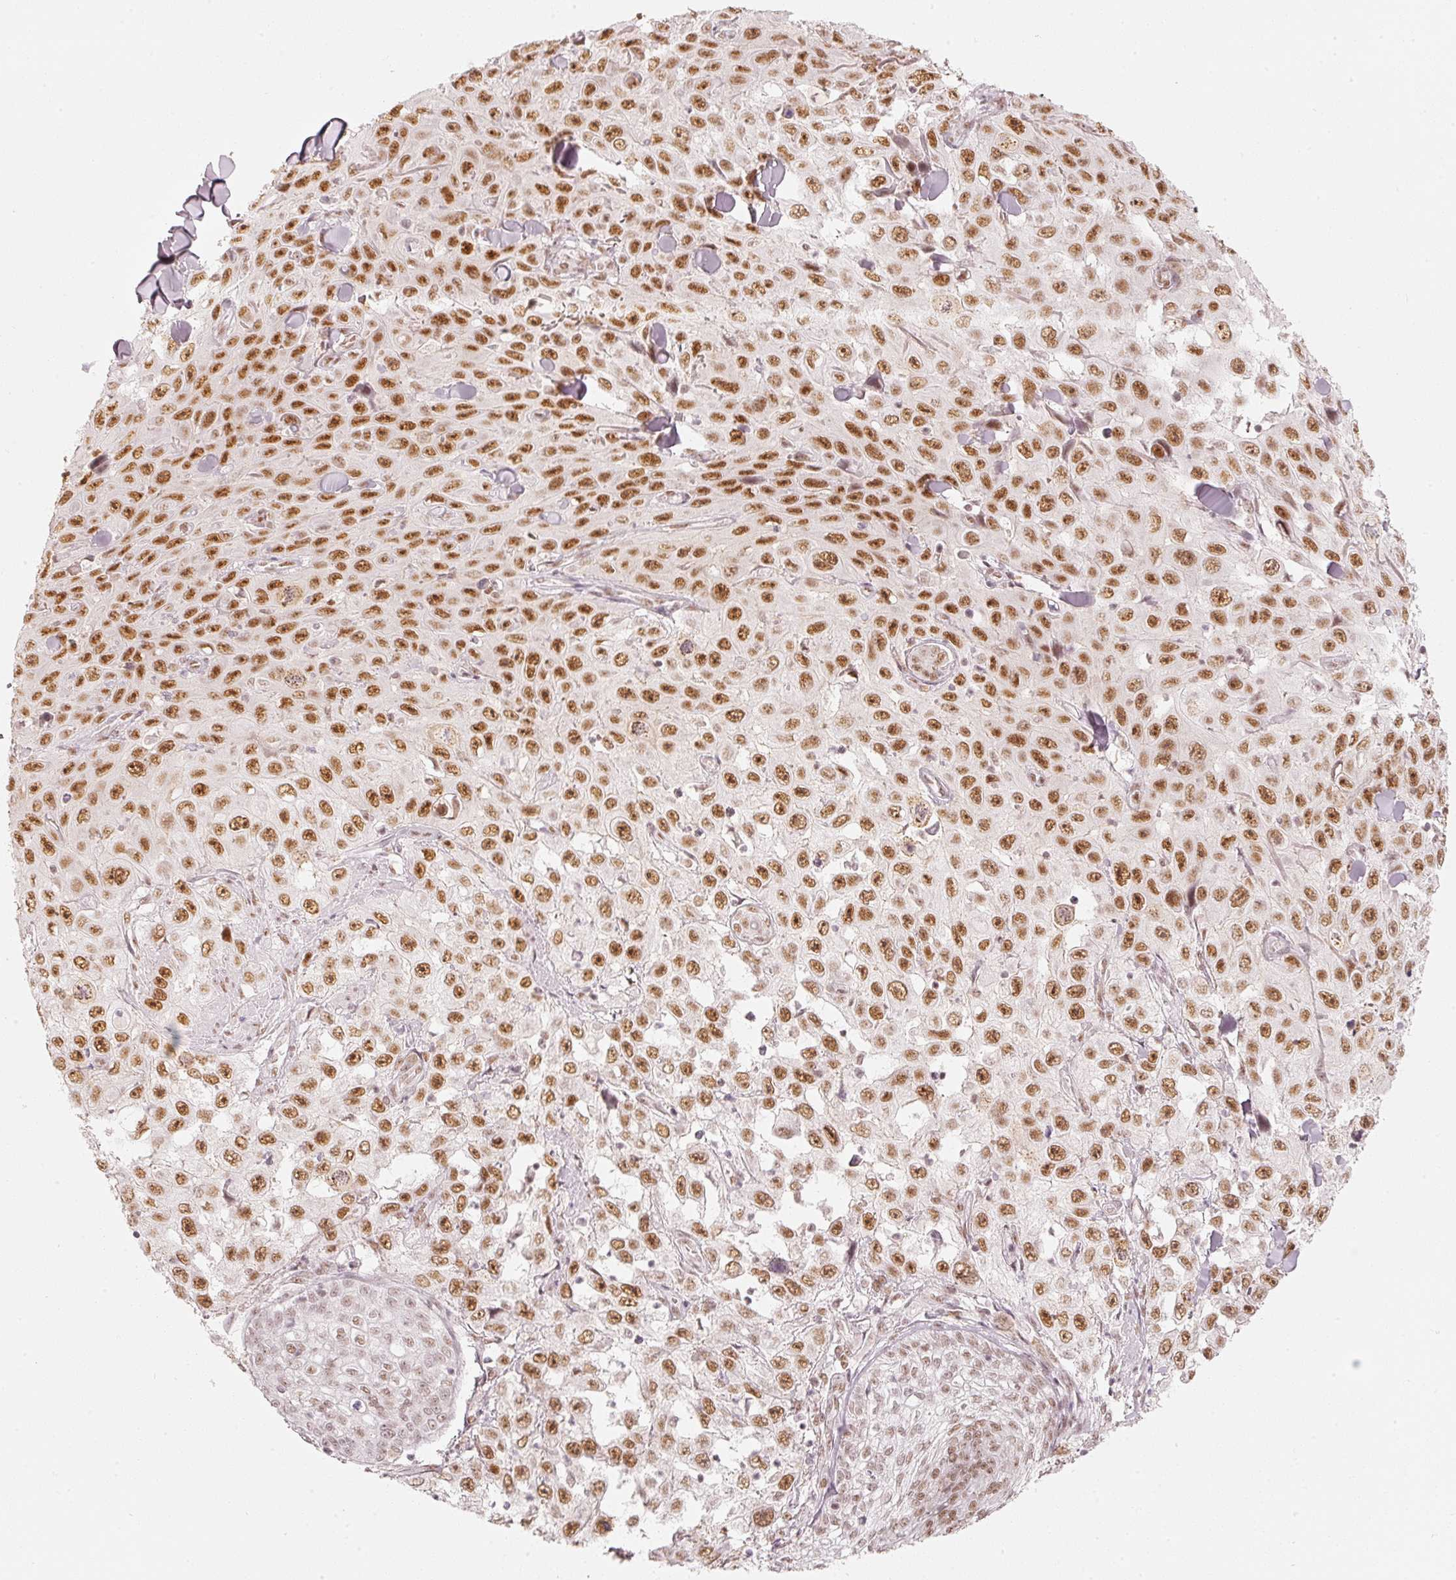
{"staining": {"intensity": "moderate", "quantity": ">75%", "location": "nuclear"}, "tissue": "skin cancer", "cell_type": "Tumor cells", "image_type": "cancer", "snomed": [{"axis": "morphology", "description": "Squamous cell carcinoma, NOS"}, {"axis": "topography", "description": "Skin"}], "caption": "Immunohistochemical staining of human skin cancer (squamous cell carcinoma) displays medium levels of moderate nuclear expression in about >75% of tumor cells.", "gene": "PPP1R10", "patient": {"sex": "male", "age": 82}}